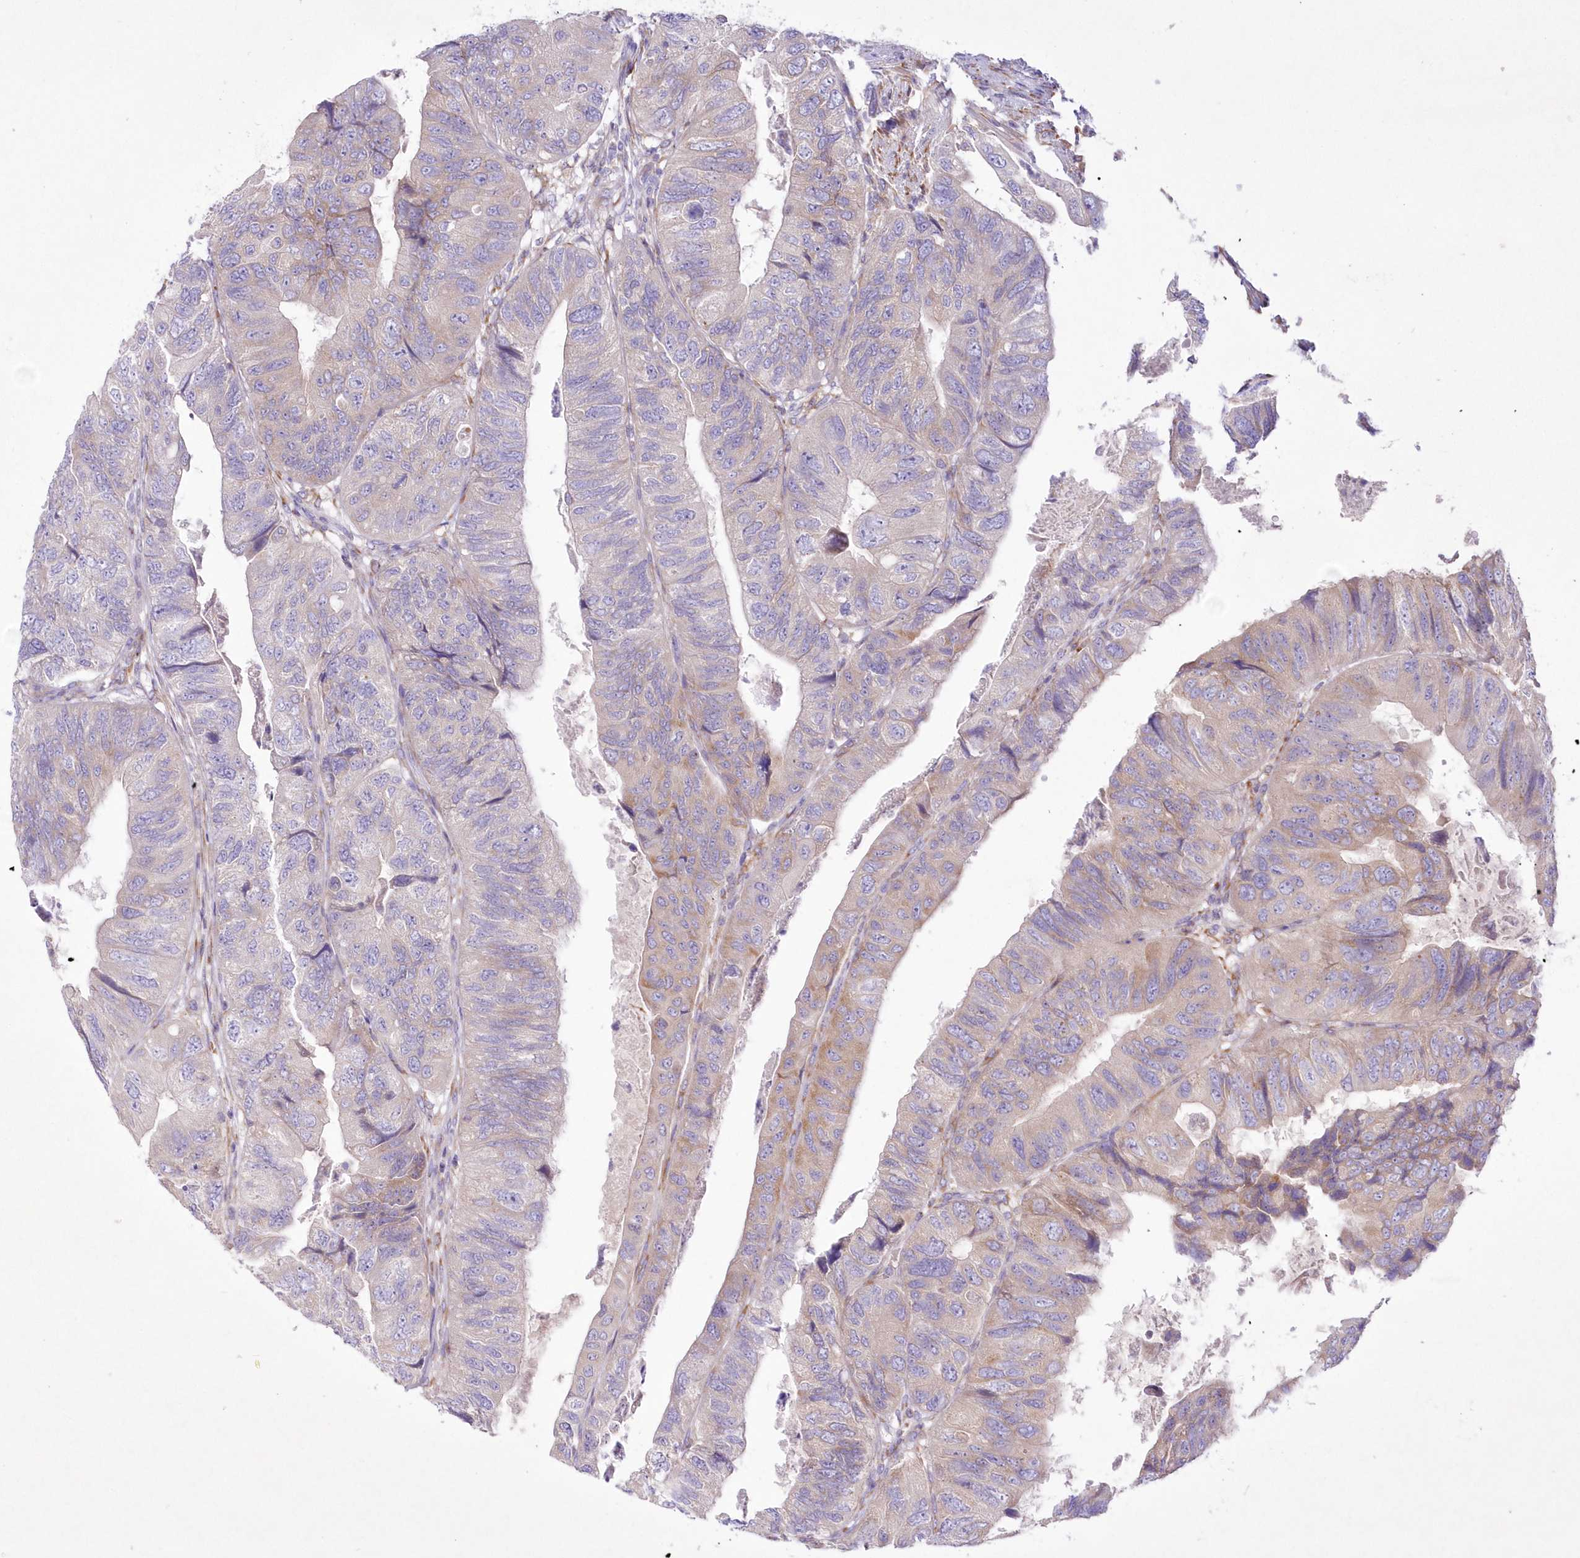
{"staining": {"intensity": "moderate", "quantity": "<25%", "location": "cytoplasmic/membranous"}, "tissue": "colorectal cancer", "cell_type": "Tumor cells", "image_type": "cancer", "snomed": [{"axis": "morphology", "description": "Adenocarcinoma, NOS"}, {"axis": "topography", "description": "Rectum"}], "caption": "High-magnification brightfield microscopy of colorectal cancer stained with DAB (3,3'-diaminobenzidine) (brown) and counterstained with hematoxylin (blue). tumor cells exhibit moderate cytoplasmic/membranous positivity is present in approximately<25% of cells.", "gene": "ARFGEF3", "patient": {"sex": "male", "age": 63}}